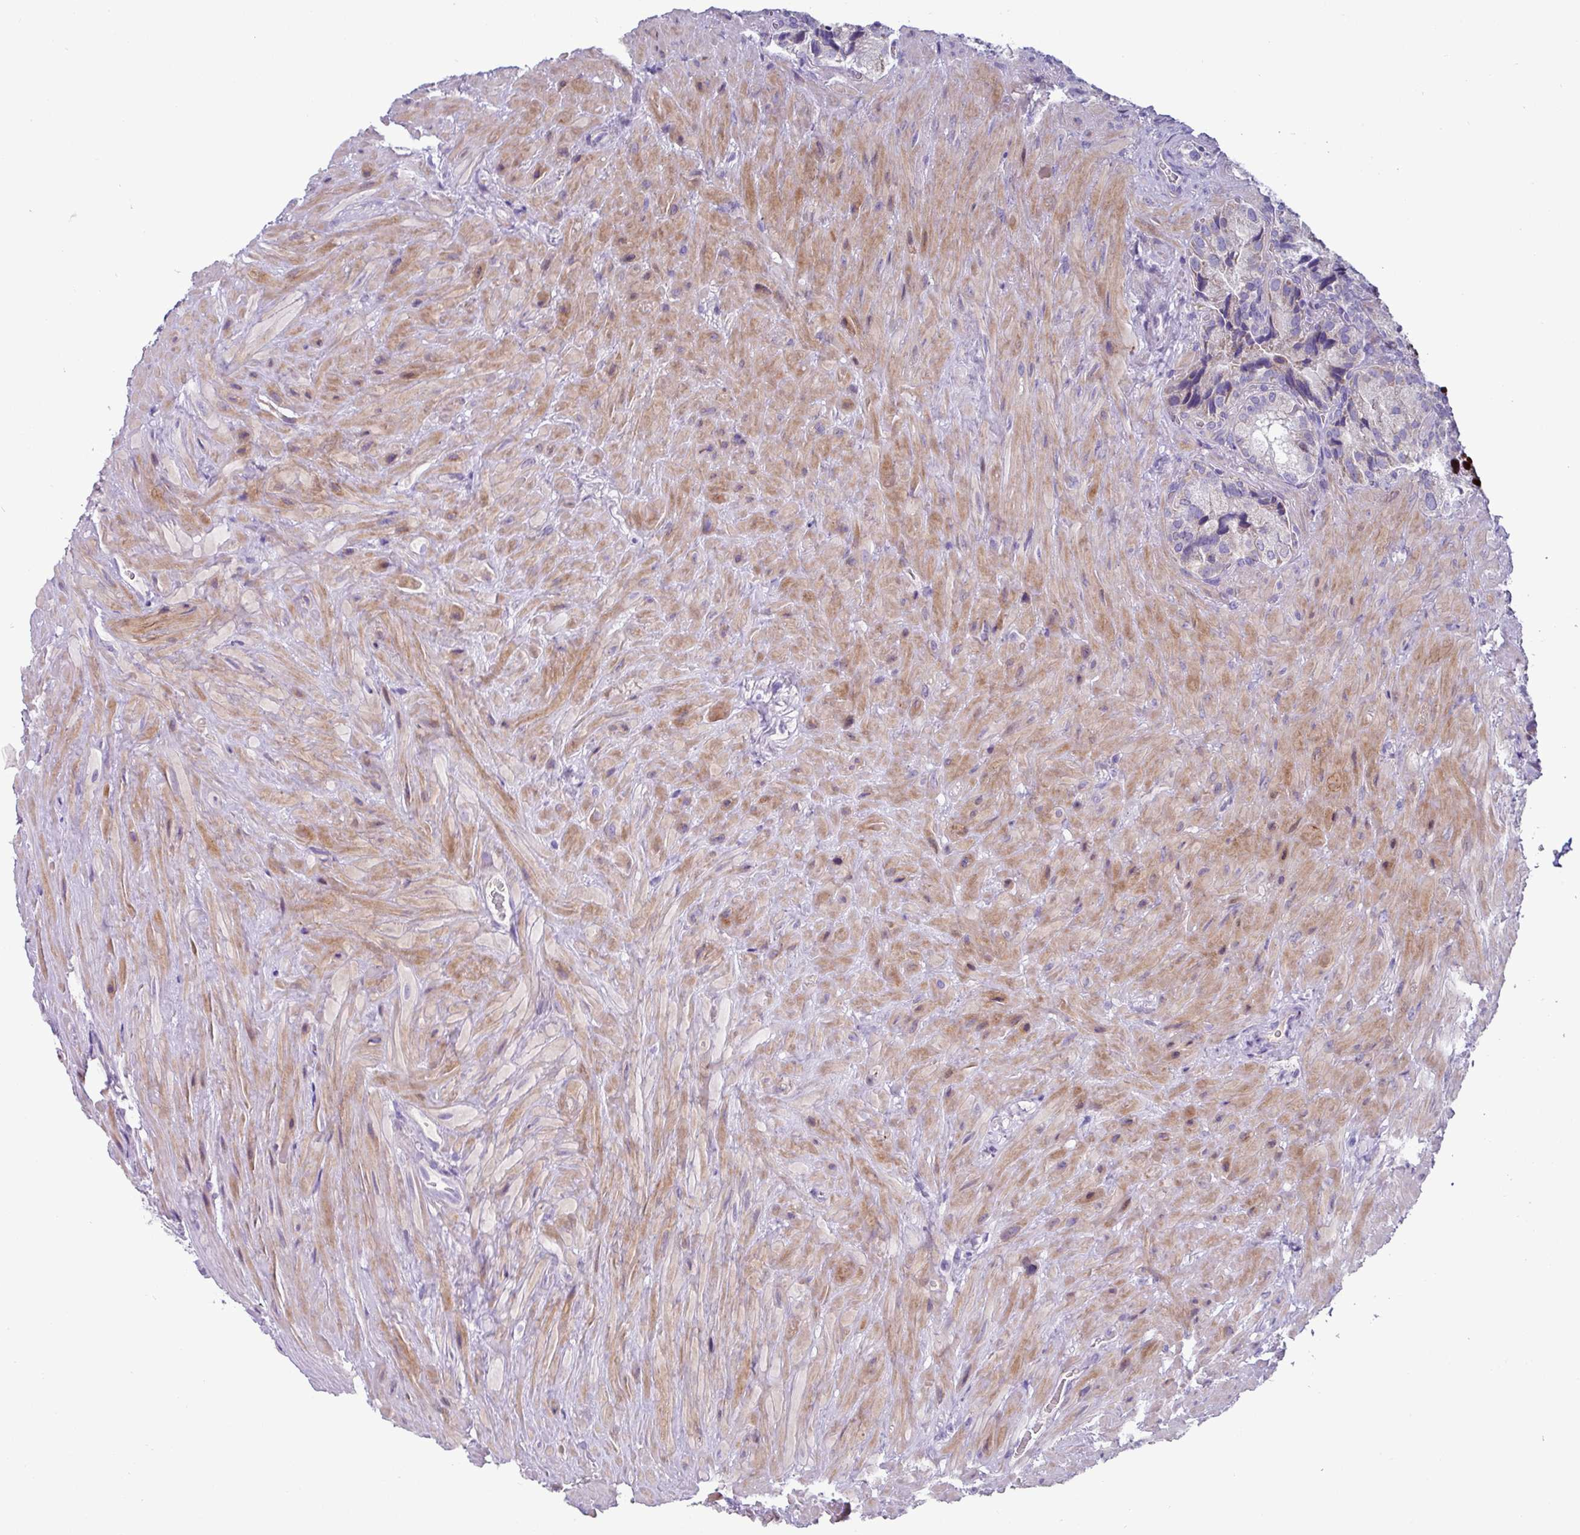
{"staining": {"intensity": "negative", "quantity": "none", "location": "none"}, "tissue": "seminal vesicle", "cell_type": "Glandular cells", "image_type": "normal", "snomed": [{"axis": "morphology", "description": "Normal tissue, NOS"}, {"axis": "topography", "description": "Seminal veicle"}], "caption": "Immunohistochemistry (IHC) of unremarkable human seminal vesicle demonstrates no expression in glandular cells.", "gene": "RGS16", "patient": {"sex": "male", "age": 68}}